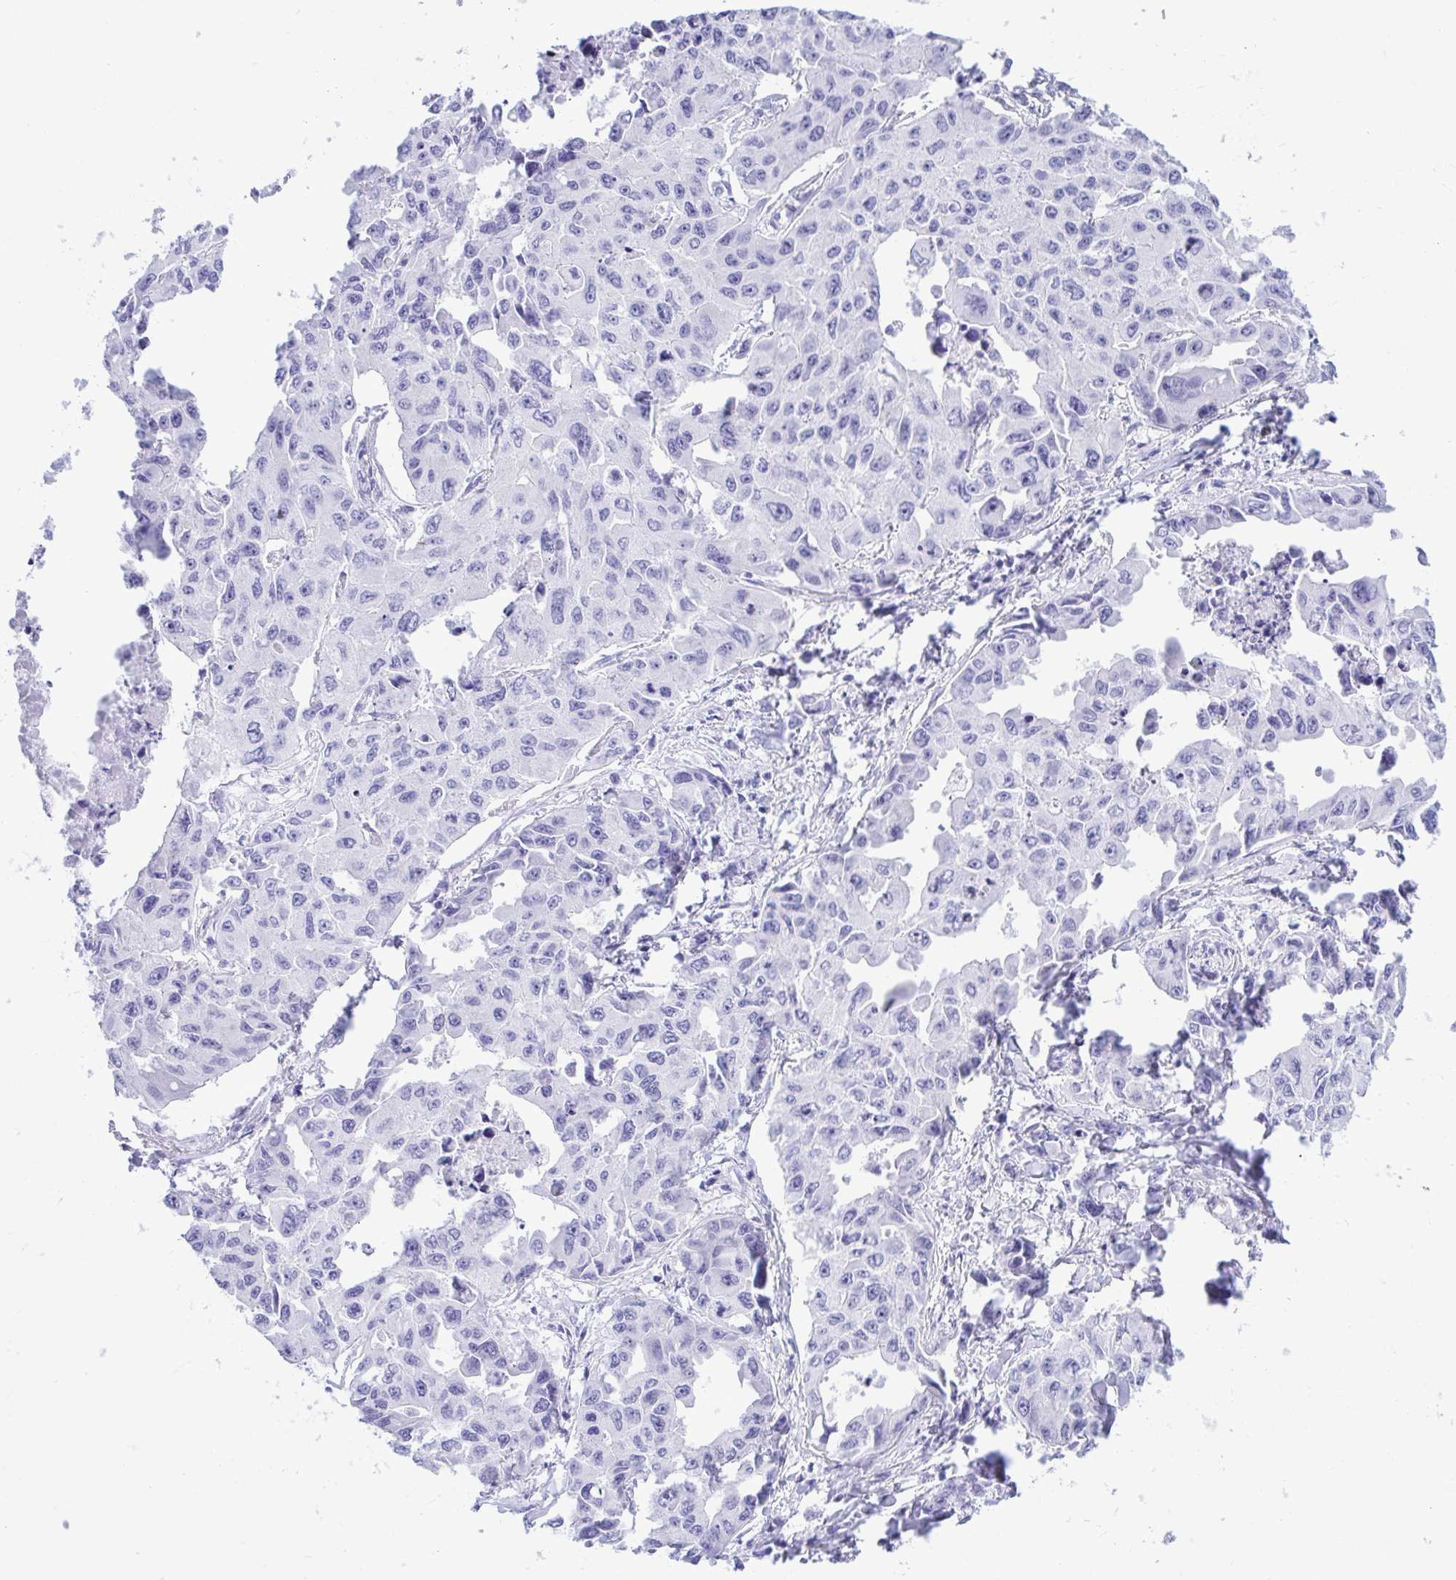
{"staining": {"intensity": "negative", "quantity": "none", "location": "none"}, "tissue": "lung cancer", "cell_type": "Tumor cells", "image_type": "cancer", "snomed": [{"axis": "morphology", "description": "Adenocarcinoma, NOS"}, {"axis": "topography", "description": "Lung"}], "caption": "Immunohistochemical staining of human adenocarcinoma (lung) demonstrates no significant staining in tumor cells.", "gene": "SHISA8", "patient": {"sex": "male", "age": 64}}